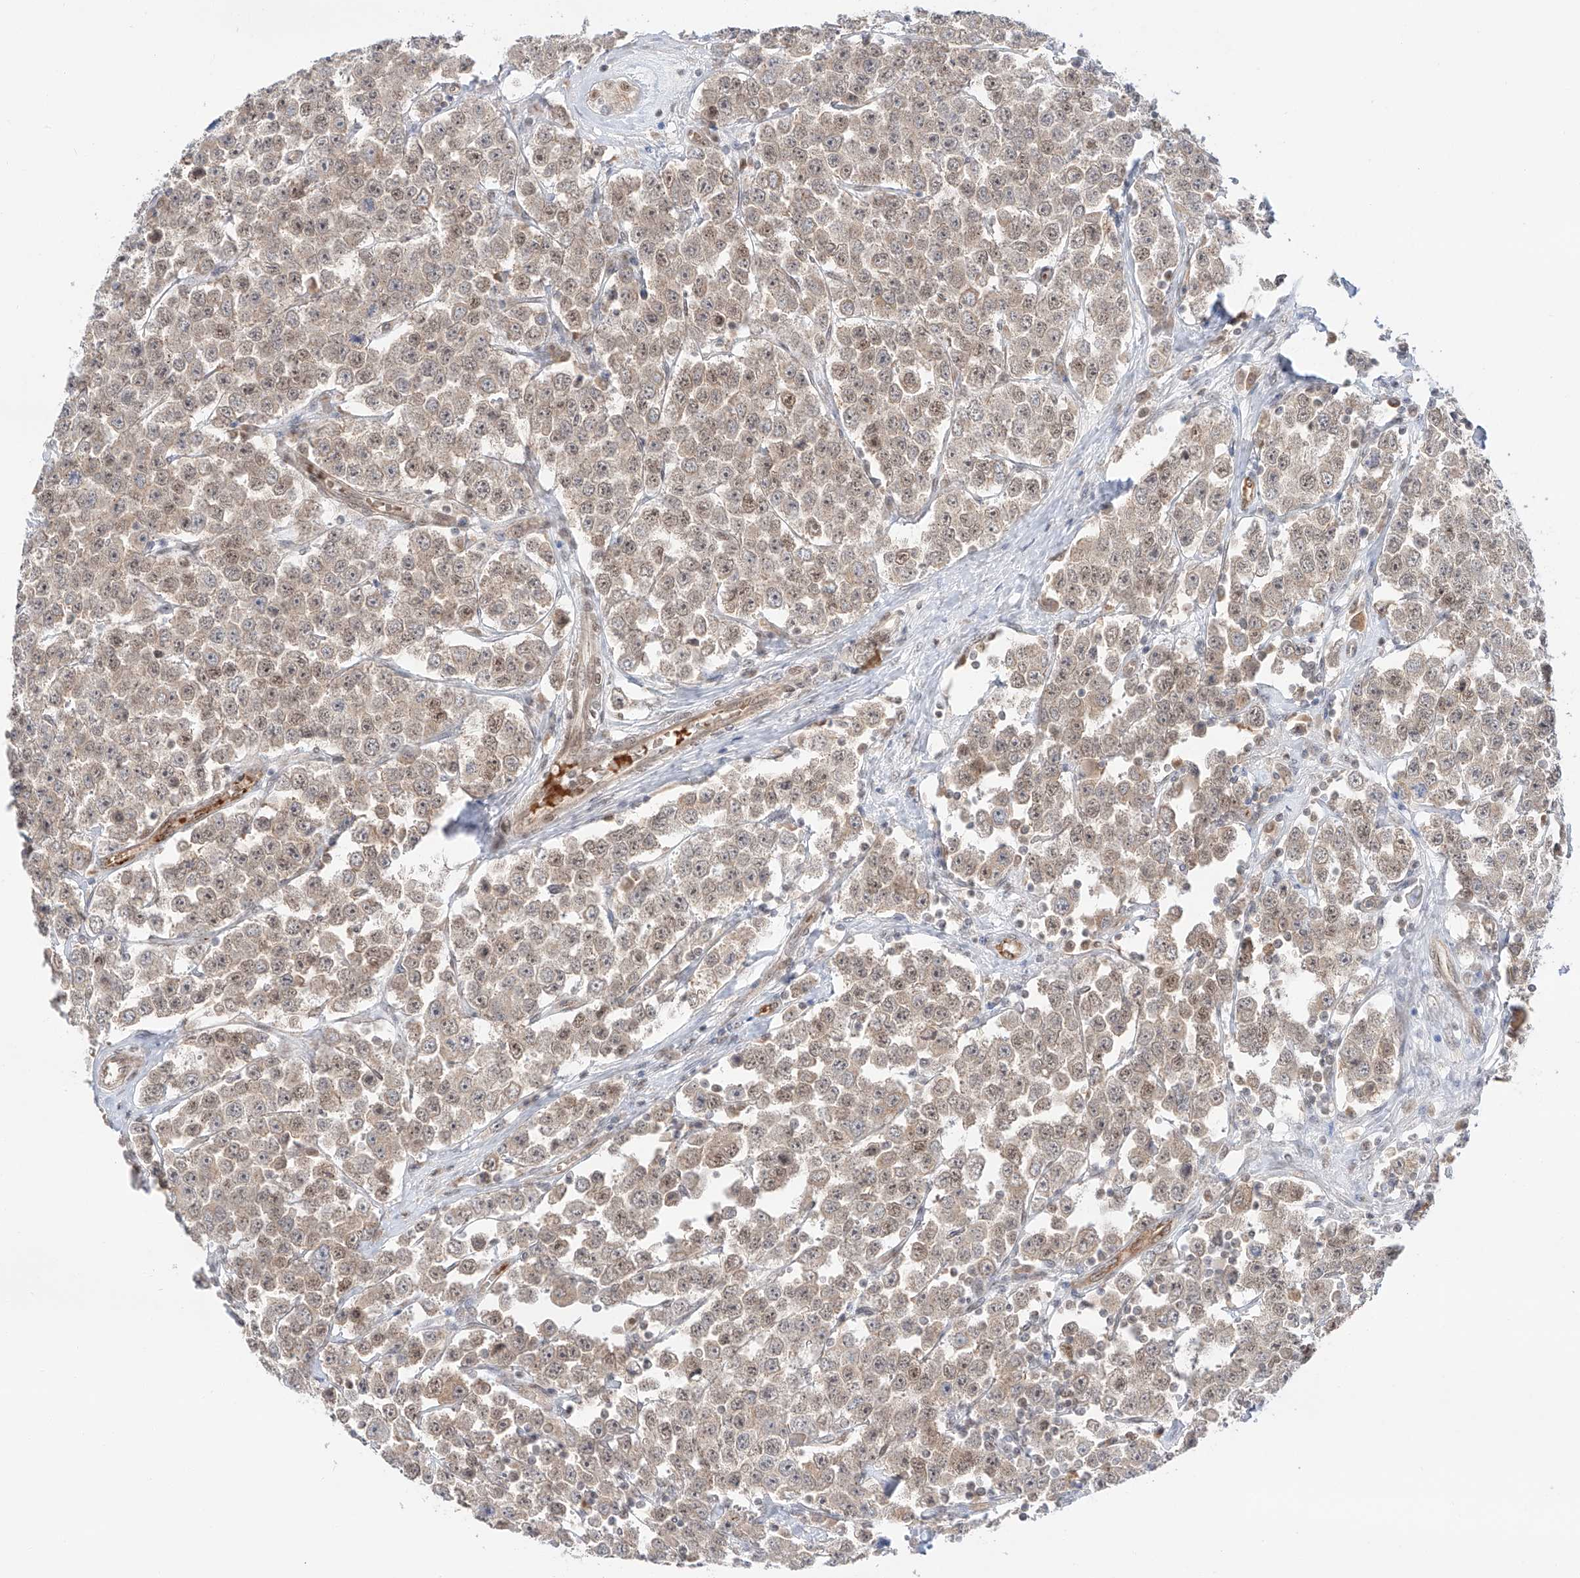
{"staining": {"intensity": "moderate", "quantity": "25%-75%", "location": "nuclear"}, "tissue": "testis cancer", "cell_type": "Tumor cells", "image_type": "cancer", "snomed": [{"axis": "morphology", "description": "Seminoma, NOS"}, {"axis": "topography", "description": "Testis"}], "caption": "An image of testis cancer (seminoma) stained for a protein demonstrates moderate nuclear brown staining in tumor cells.", "gene": "POGK", "patient": {"sex": "male", "age": 28}}